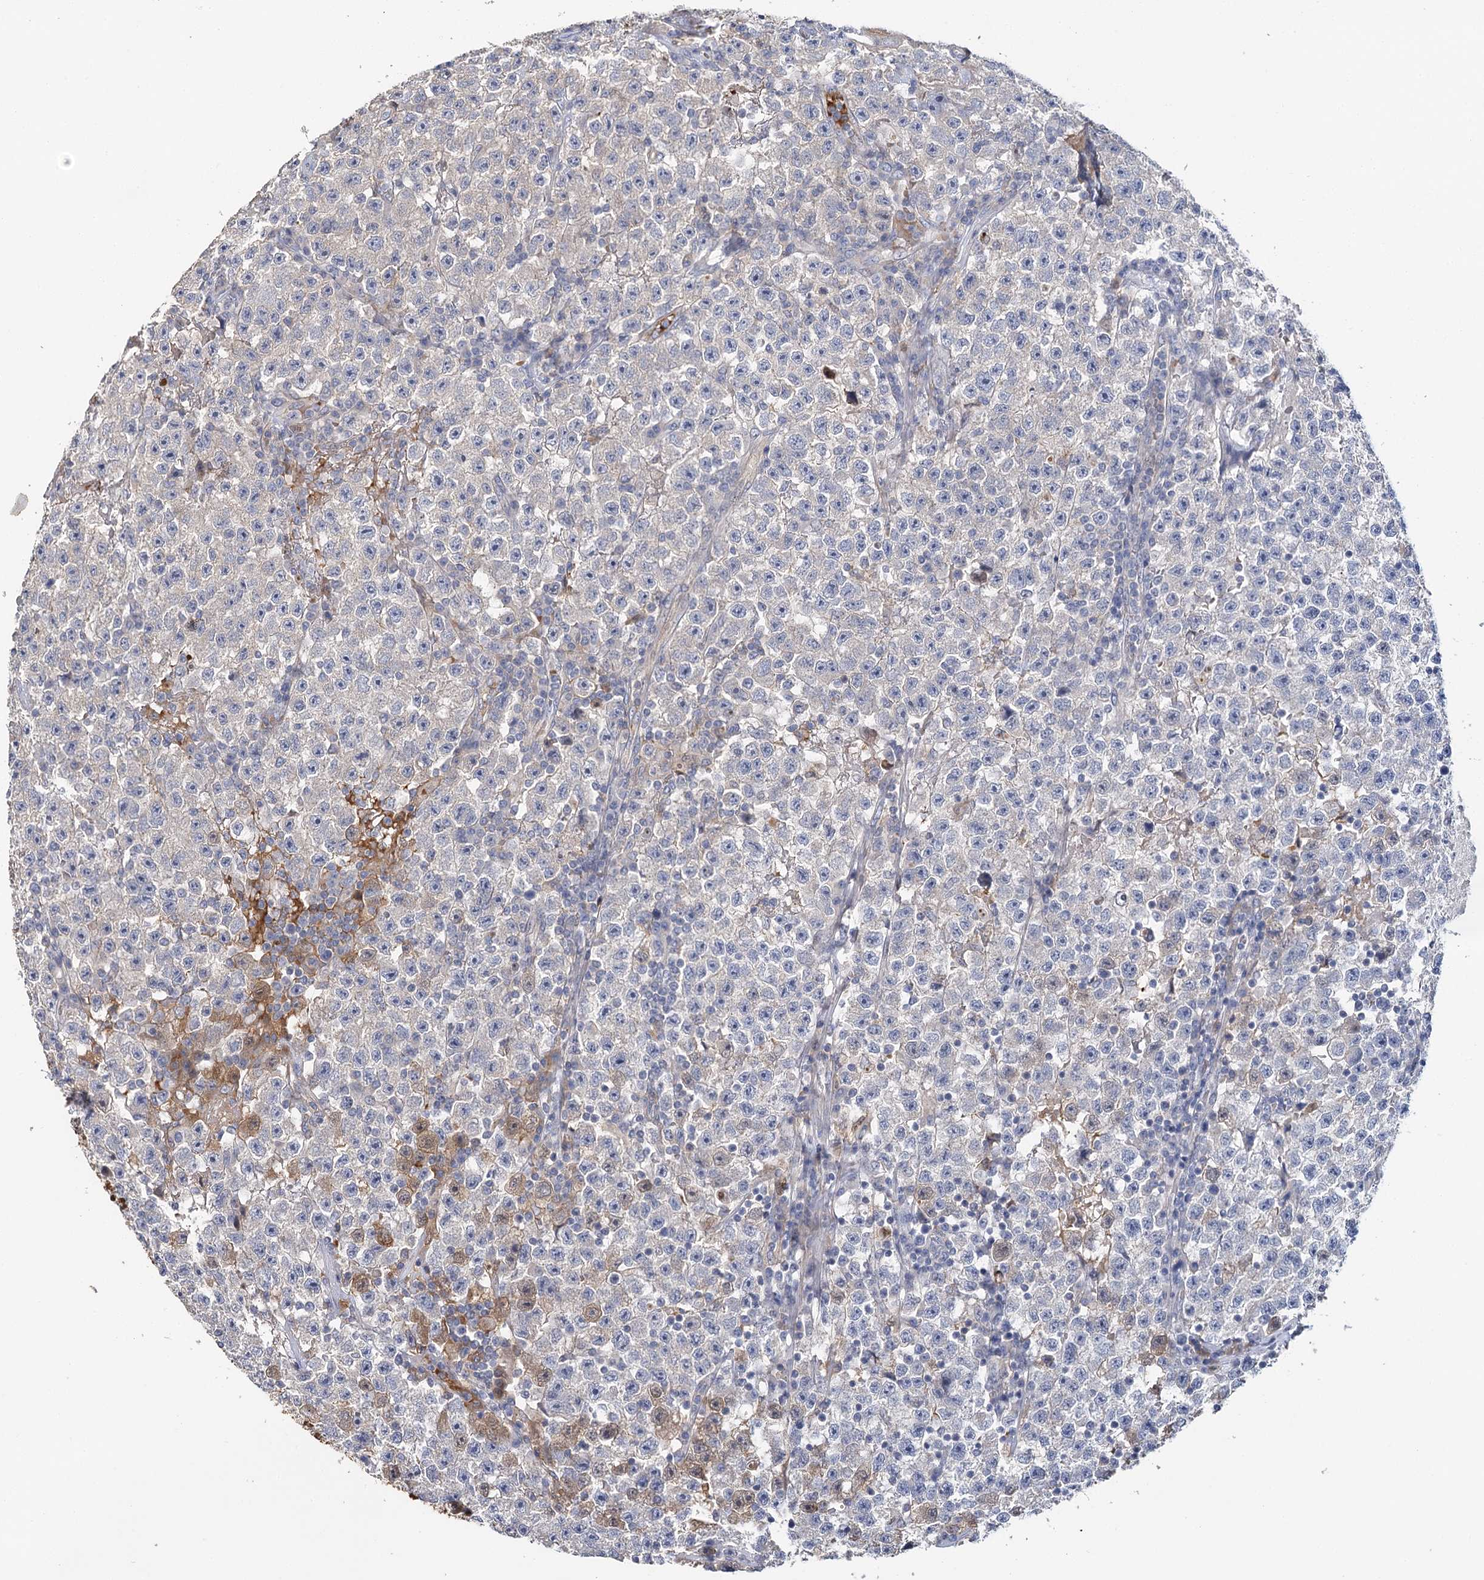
{"staining": {"intensity": "negative", "quantity": "none", "location": "none"}, "tissue": "testis cancer", "cell_type": "Tumor cells", "image_type": "cancer", "snomed": [{"axis": "morphology", "description": "Seminoma, NOS"}, {"axis": "topography", "description": "Testis"}], "caption": "Tumor cells are negative for brown protein staining in seminoma (testis). (DAB (3,3'-diaminobenzidine) immunohistochemistry visualized using brightfield microscopy, high magnification).", "gene": "EPB41L5", "patient": {"sex": "male", "age": 22}}